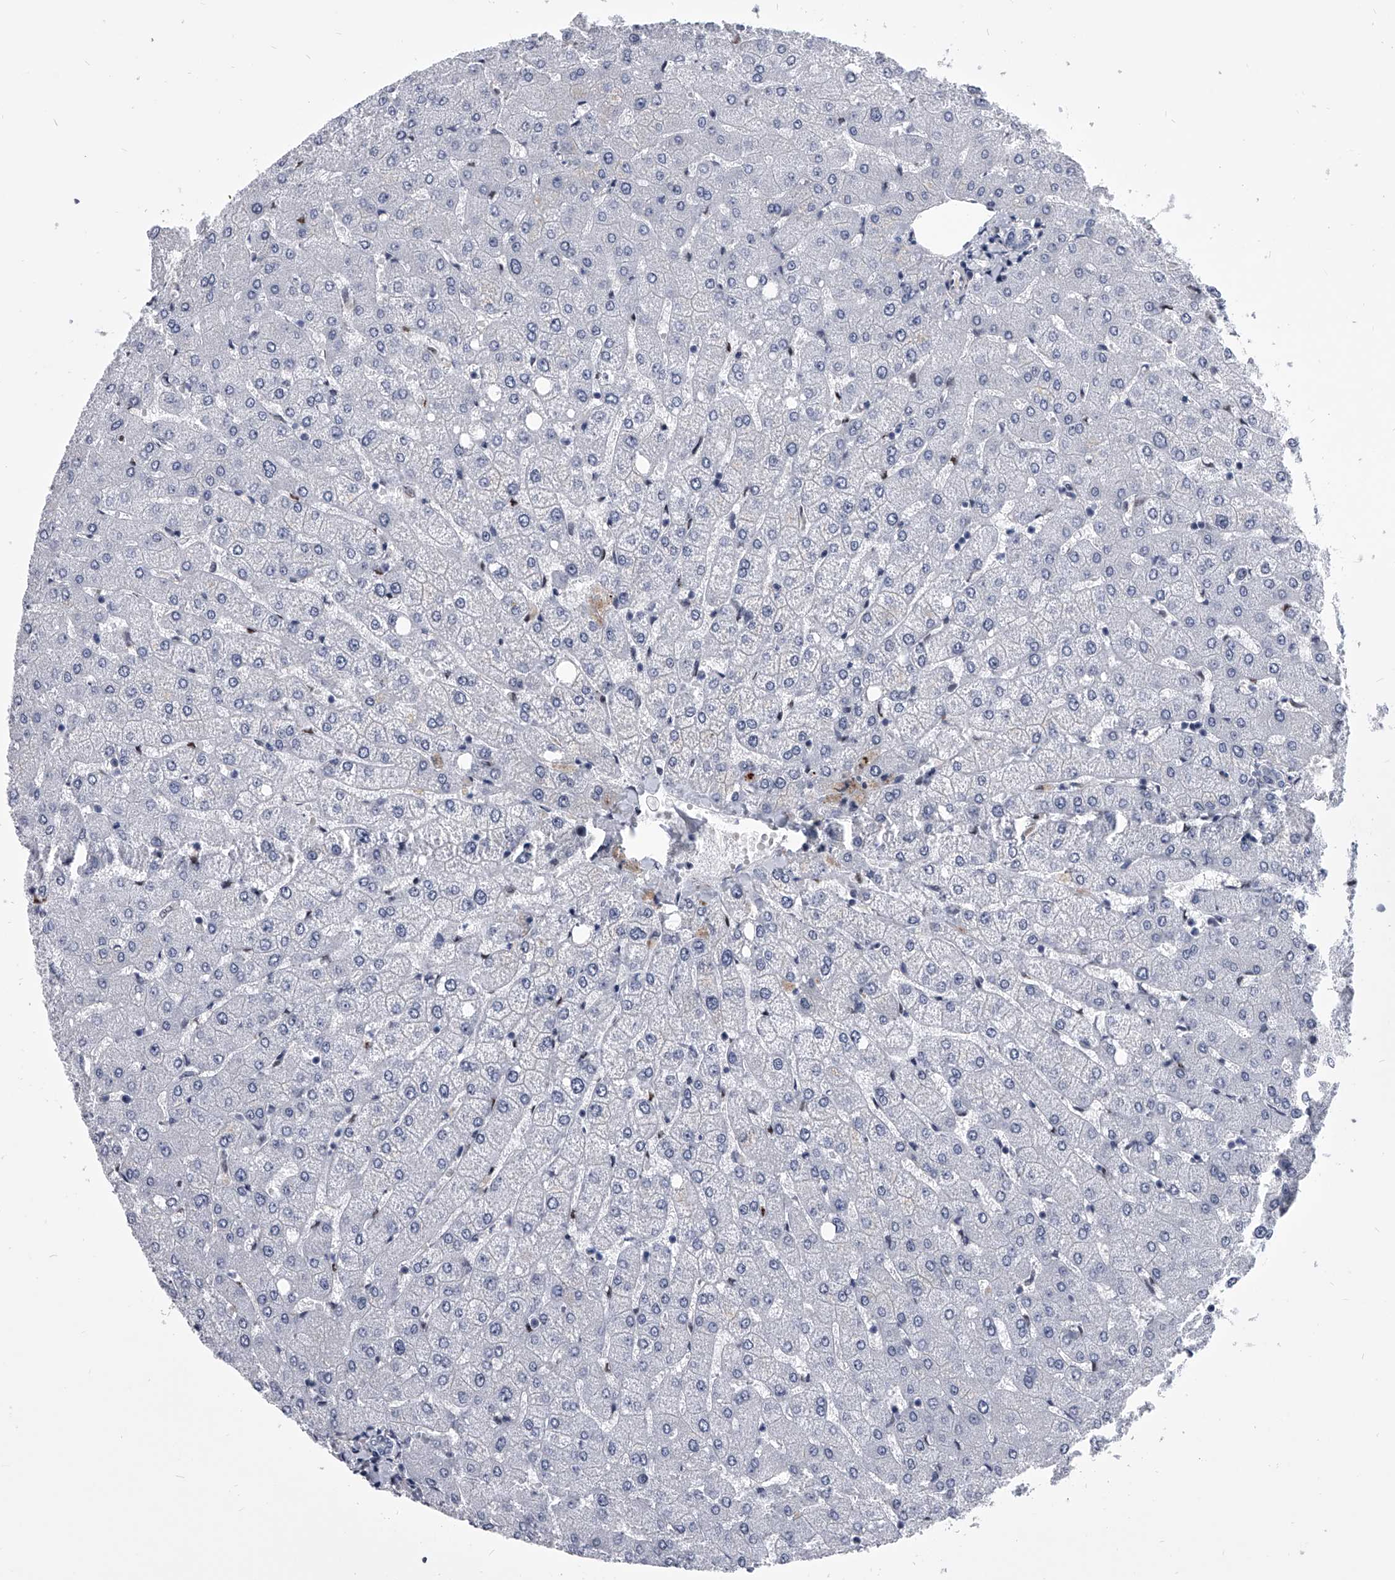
{"staining": {"intensity": "negative", "quantity": "none", "location": "none"}, "tissue": "liver", "cell_type": "Cholangiocytes", "image_type": "normal", "snomed": [{"axis": "morphology", "description": "Normal tissue, NOS"}, {"axis": "topography", "description": "Liver"}], "caption": "A high-resolution image shows IHC staining of normal liver, which demonstrates no significant expression in cholangiocytes. (DAB (3,3'-diaminobenzidine) immunohistochemistry (IHC) visualized using brightfield microscopy, high magnification).", "gene": "CMTR1", "patient": {"sex": "female", "age": 54}}